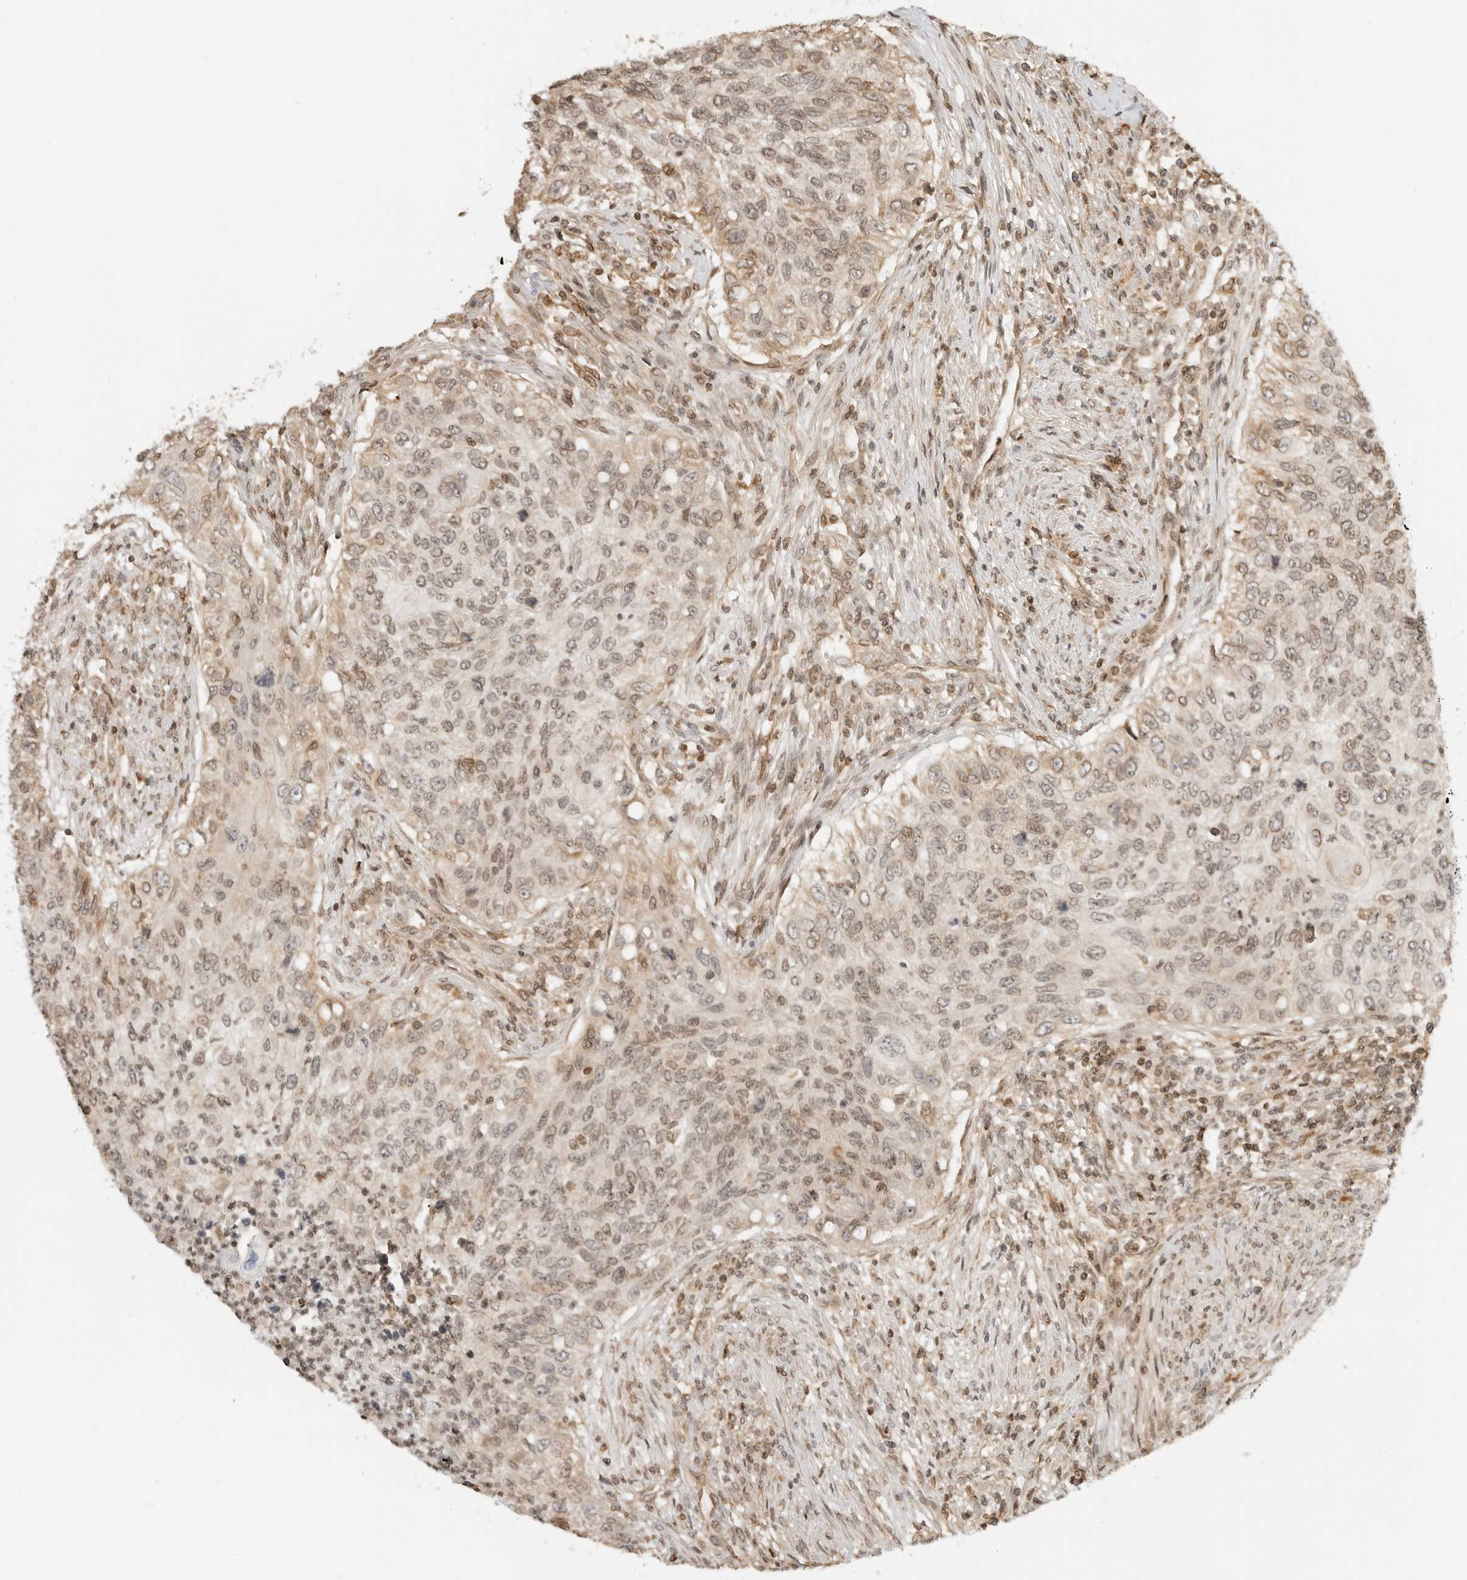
{"staining": {"intensity": "weak", "quantity": ">75%", "location": "cytoplasmic/membranous,nuclear"}, "tissue": "urothelial cancer", "cell_type": "Tumor cells", "image_type": "cancer", "snomed": [{"axis": "morphology", "description": "Urothelial carcinoma, High grade"}, {"axis": "topography", "description": "Urinary bladder"}], "caption": "This micrograph exhibits urothelial cancer stained with immunohistochemistry (IHC) to label a protein in brown. The cytoplasmic/membranous and nuclear of tumor cells show weak positivity for the protein. Nuclei are counter-stained blue.", "gene": "POLH", "patient": {"sex": "female", "age": 60}}